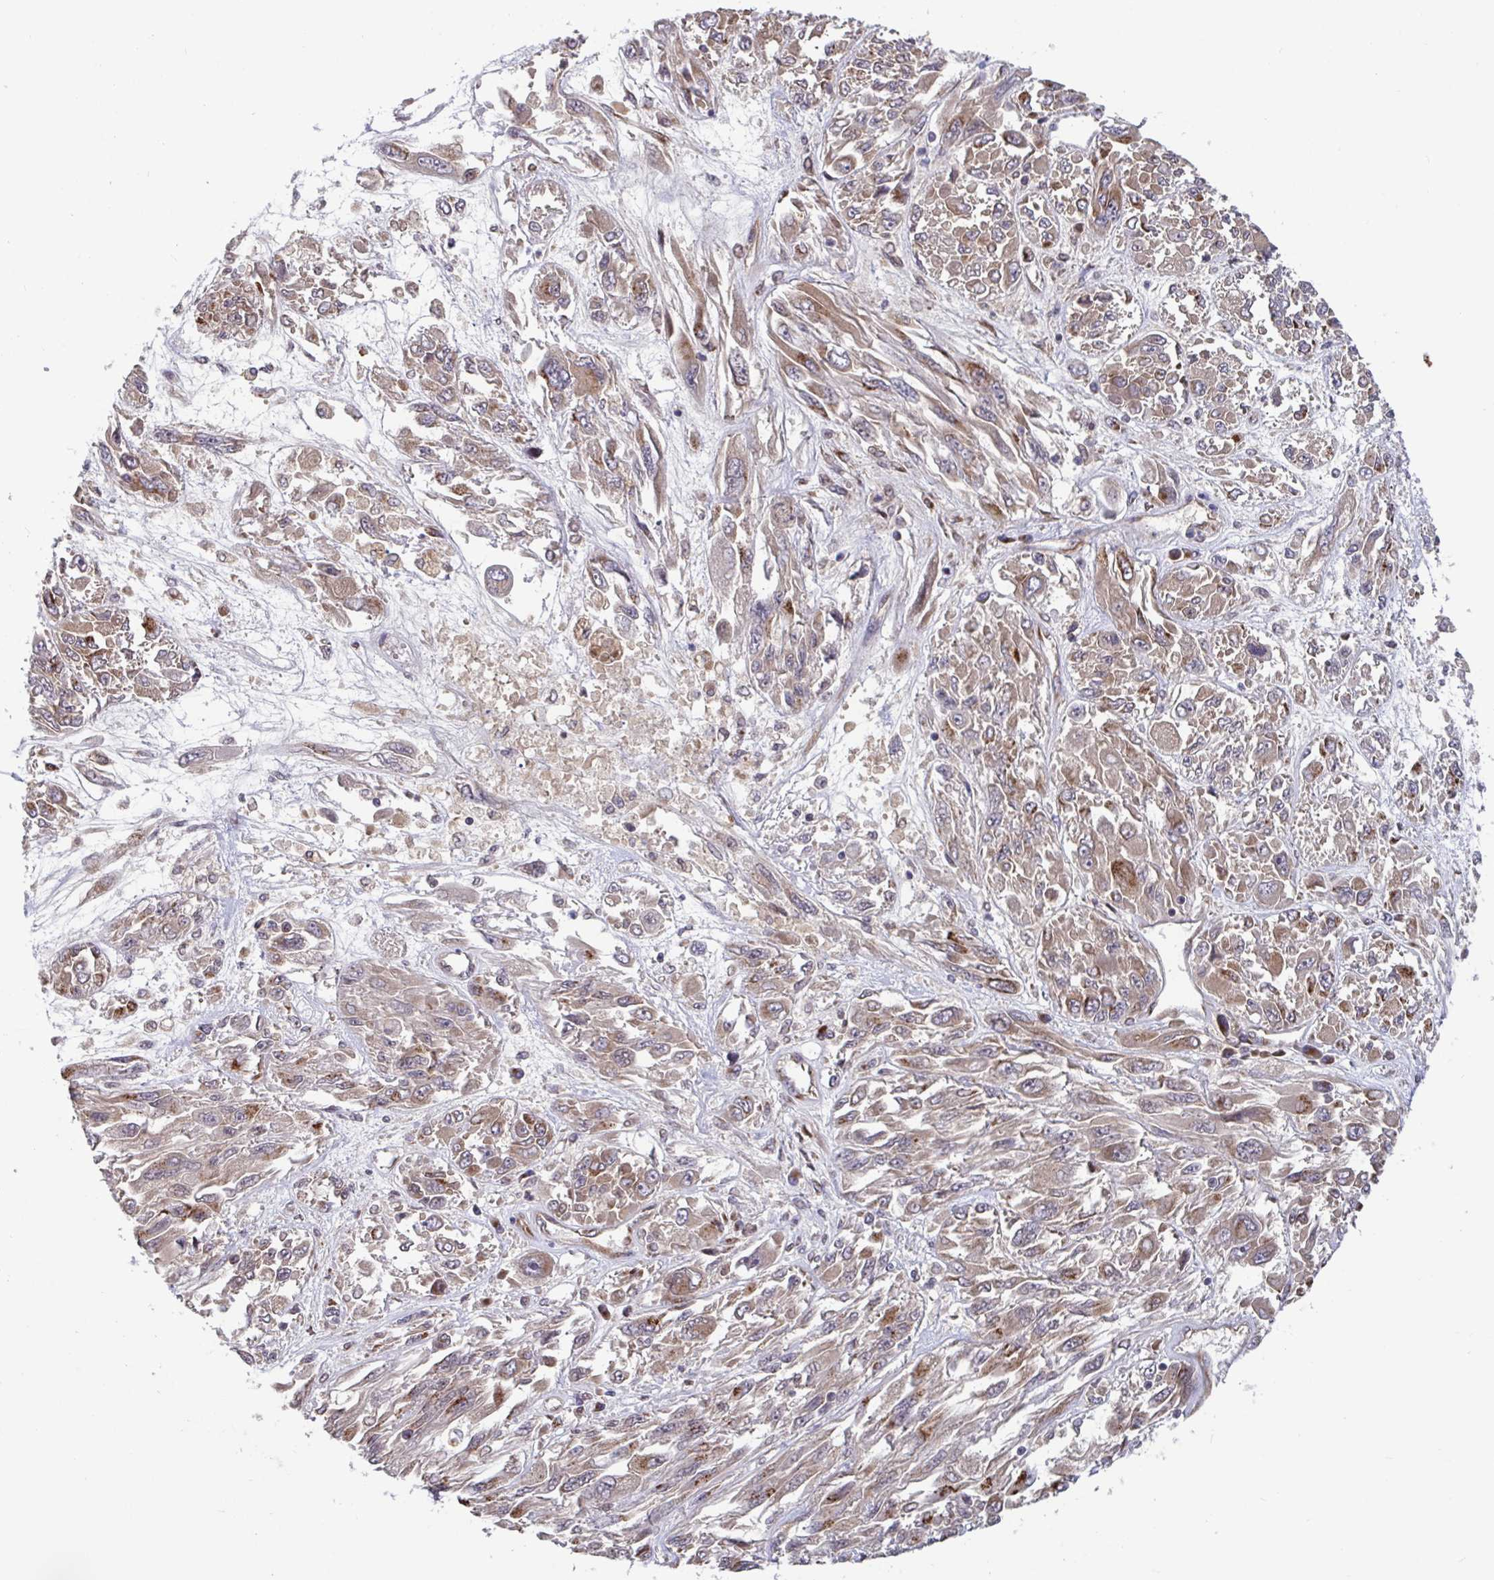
{"staining": {"intensity": "weak", "quantity": ">75%", "location": "cytoplasmic/membranous"}, "tissue": "melanoma", "cell_type": "Tumor cells", "image_type": "cancer", "snomed": [{"axis": "morphology", "description": "Malignant melanoma, NOS"}, {"axis": "topography", "description": "Skin"}], "caption": "Tumor cells display low levels of weak cytoplasmic/membranous expression in approximately >75% of cells in melanoma.", "gene": "ATP5MJ", "patient": {"sex": "female", "age": 91}}